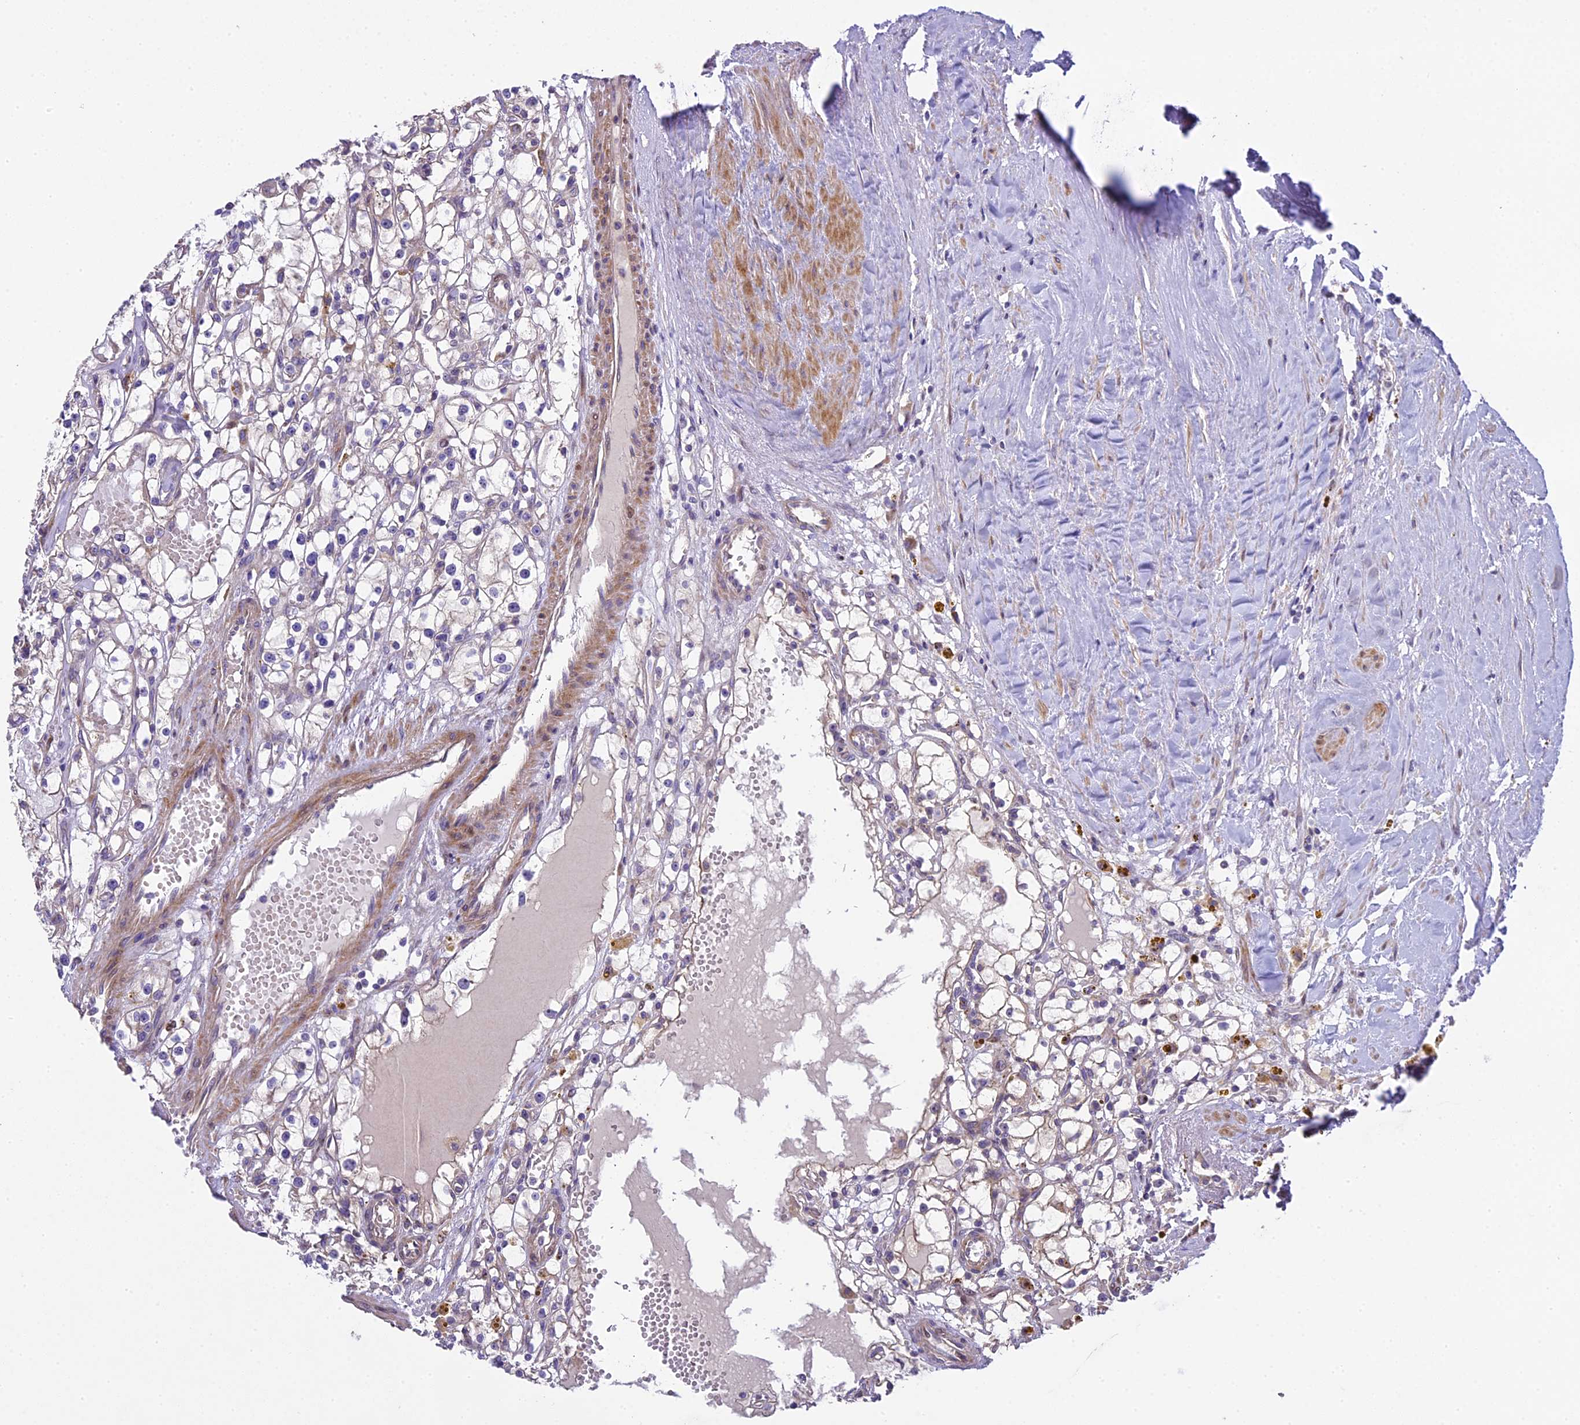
{"staining": {"intensity": "negative", "quantity": "none", "location": "none"}, "tissue": "renal cancer", "cell_type": "Tumor cells", "image_type": "cancer", "snomed": [{"axis": "morphology", "description": "Adenocarcinoma, NOS"}, {"axis": "topography", "description": "Kidney"}], "caption": "Image shows no protein positivity in tumor cells of renal cancer (adenocarcinoma) tissue.", "gene": "SPIRE1", "patient": {"sex": "male", "age": 56}}